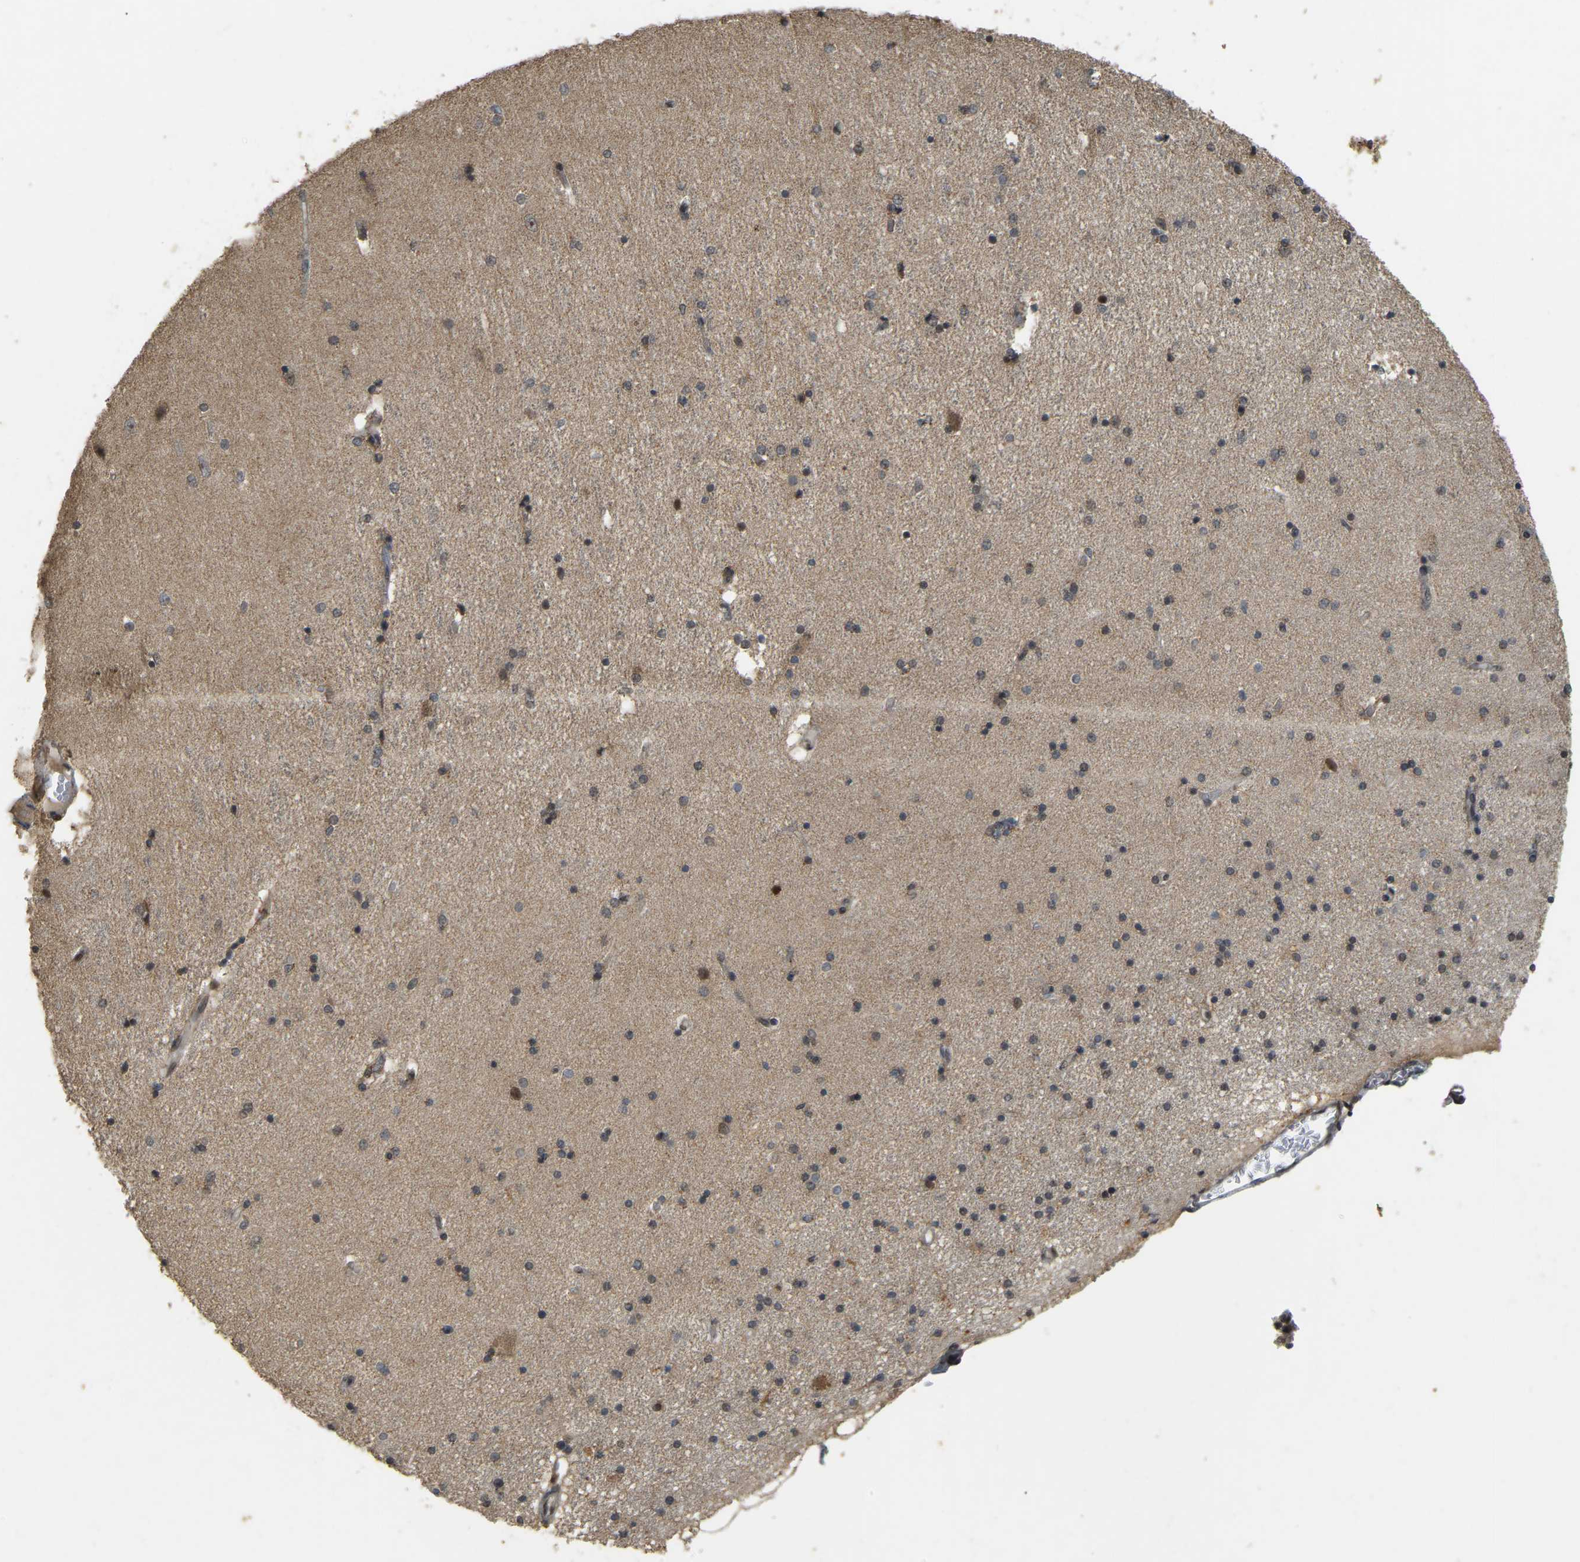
{"staining": {"intensity": "moderate", "quantity": "<25%", "location": "nuclear"}, "tissue": "hippocampus", "cell_type": "Glial cells", "image_type": "normal", "snomed": [{"axis": "morphology", "description": "Normal tissue, NOS"}, {"axis": "topography", "description": "Hippocampus"}], "caption": "DAB (3,3'-diaminobenzidine) immunohistochemical staining of unremarkable hippocampus displays moderate nuclear protein positivity in about <25% of glial cells.", "gene": "BRF2", "patient": {"sex": "female", "age": 54}}